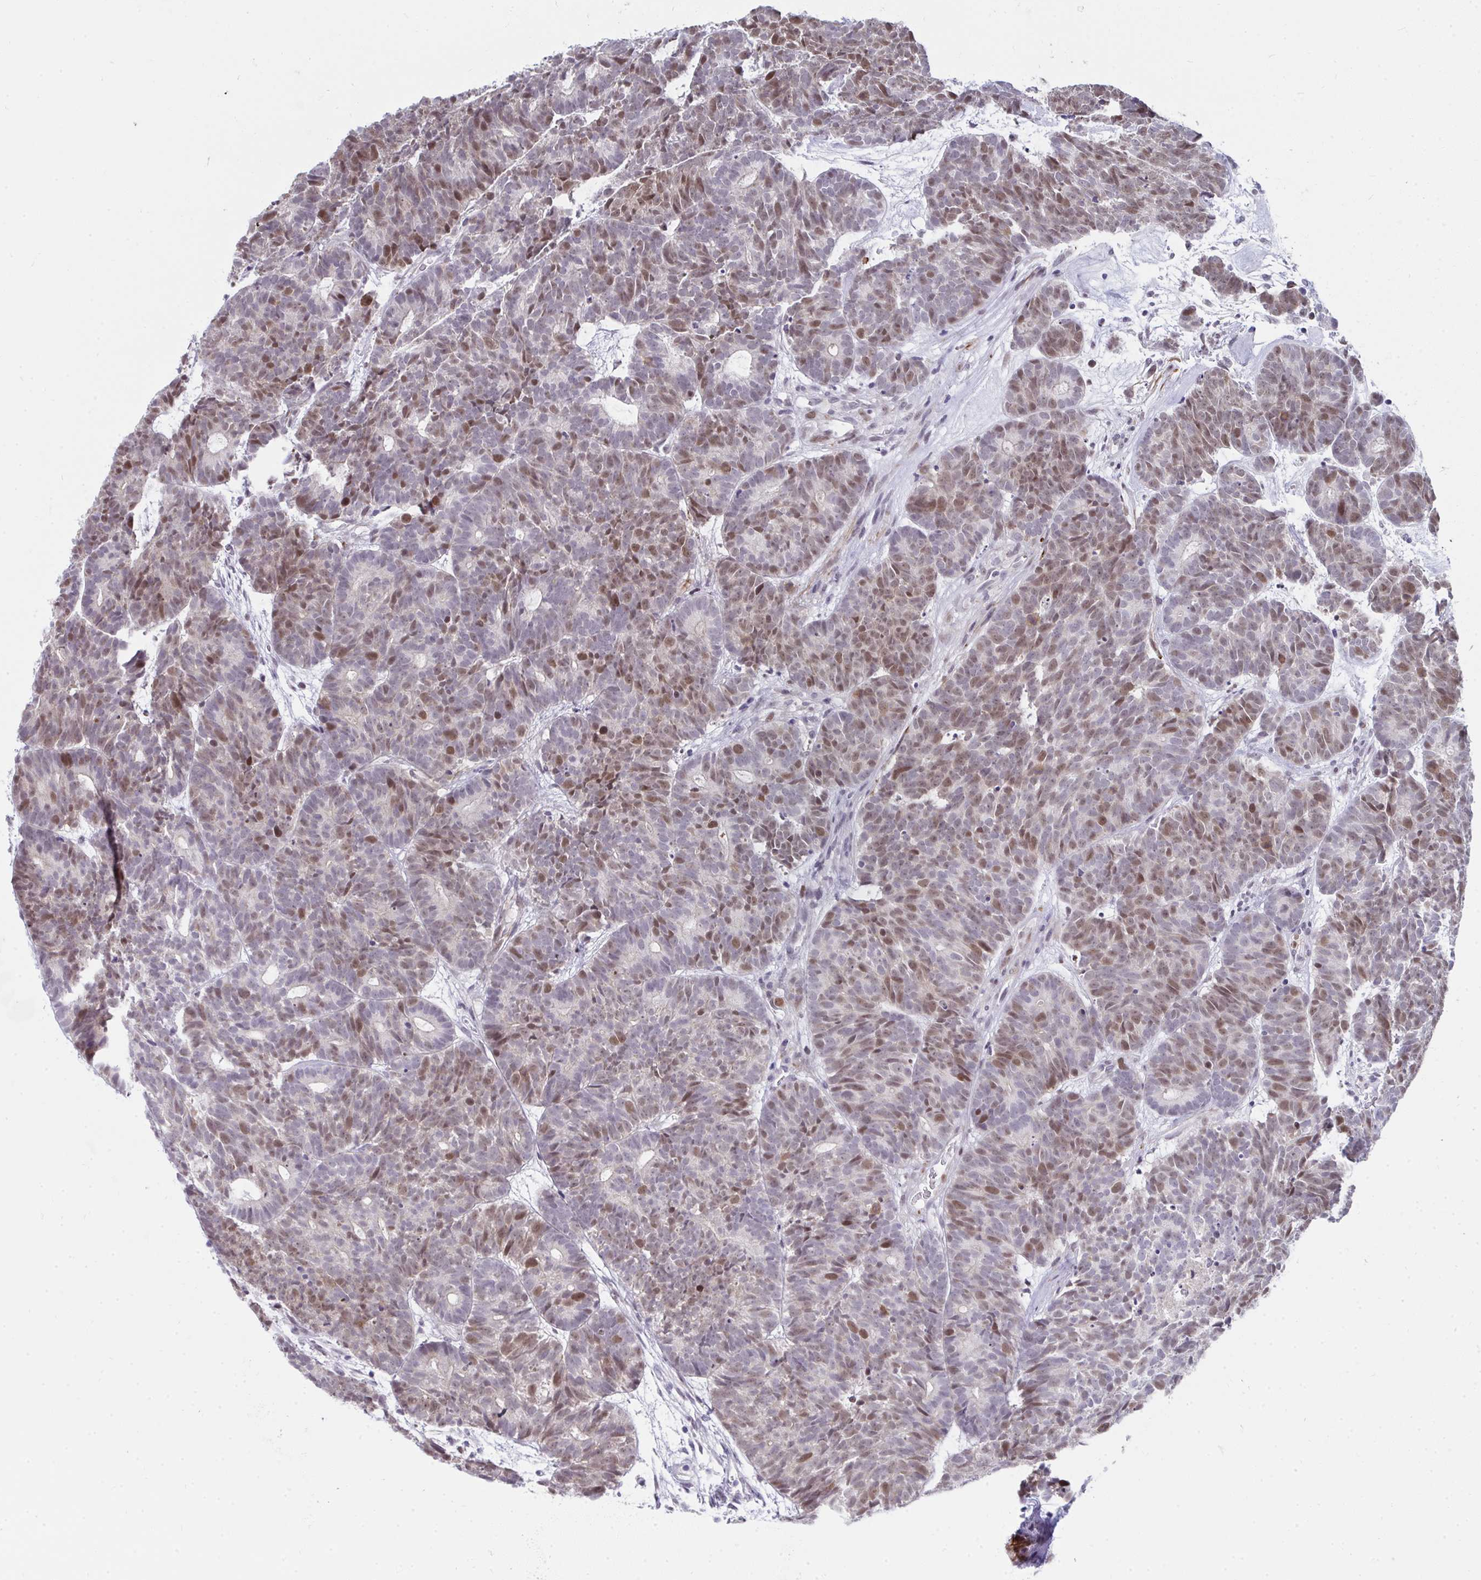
{"staining": {"intensity": "moderate", "quantity": "25%-75%", "location": "nuclear"}, "tissue": "head and neck cancer", "cell_type": "Tumor cells", "image_type": "cancer", "snomed": [{"axis": "morphology", "description": "Adenocarcinoma, NOS"}, {"axis": "topography", "description": "Head-Neck"}], "caption": "An image showing moderate nuclear positivity in approximately 25%-75% of tumor cells in adenocarcinoma (head and neck), as visualized by brown immunohistochemical staining.", "gene": "GINS2", "patient": {"sex": "female", "age": 81}}